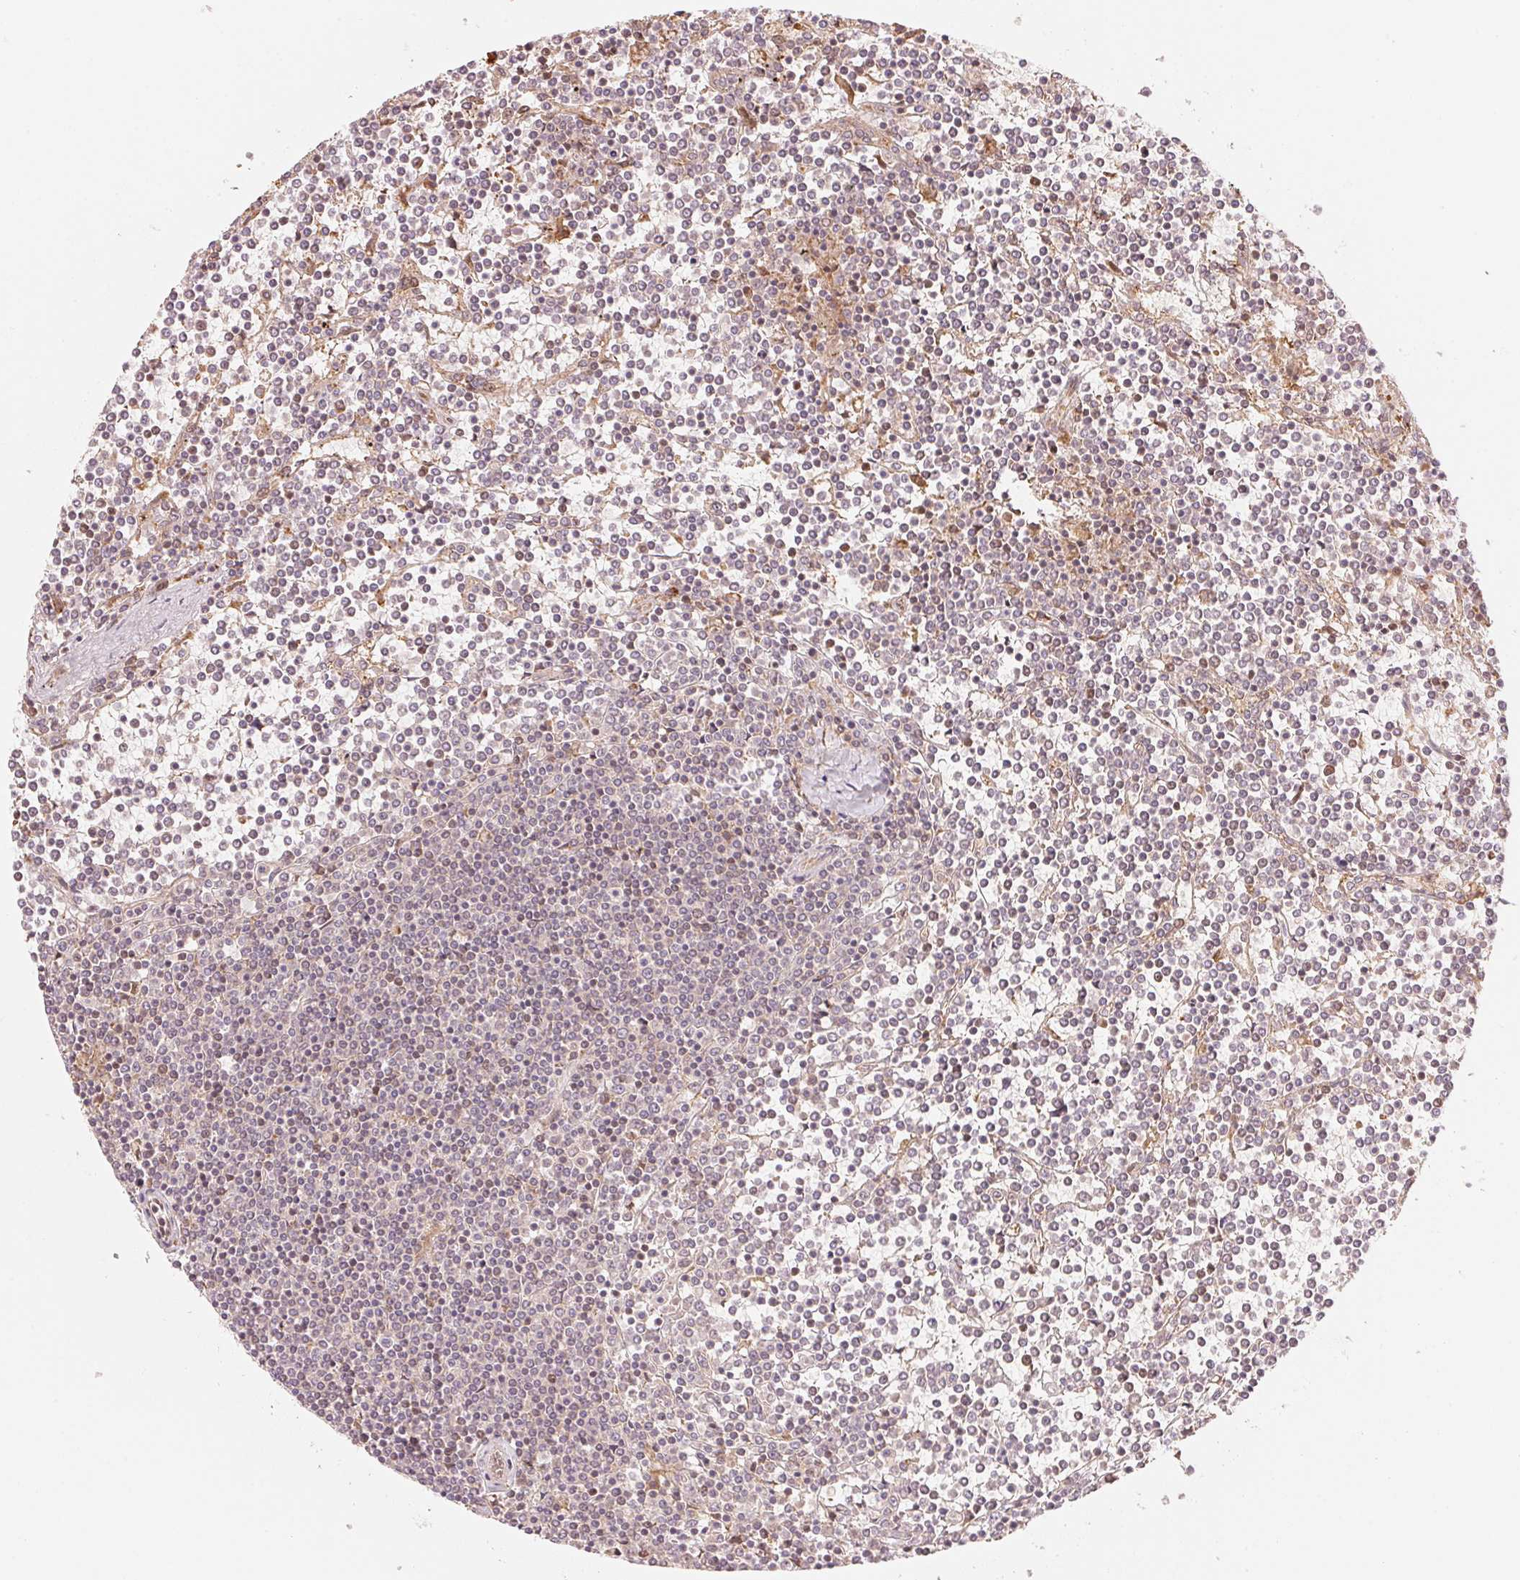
{"staining": {"intensity": "negative", "quantity": "none", "location": "none"}, "tissue": "lymphoma", "cell_type": "Tumor cells", "image_type": "cancer", "snomed": [{"axis": "morphology", "description": "Malignant lymphoma, non-Hodgkin's type, Low grade"}, {"axis": "topography", "description": "Spleen"}], "caption": "High magnification brightfield microscopy of lymphoma stained with DAB (3,3'-diaminobenzidine) (brown) and counterstained with hematoxylin (blue): tumor cells show no significant expression.", "gene": "PRKN", "patient": {"sex": "female", "age": 19}}